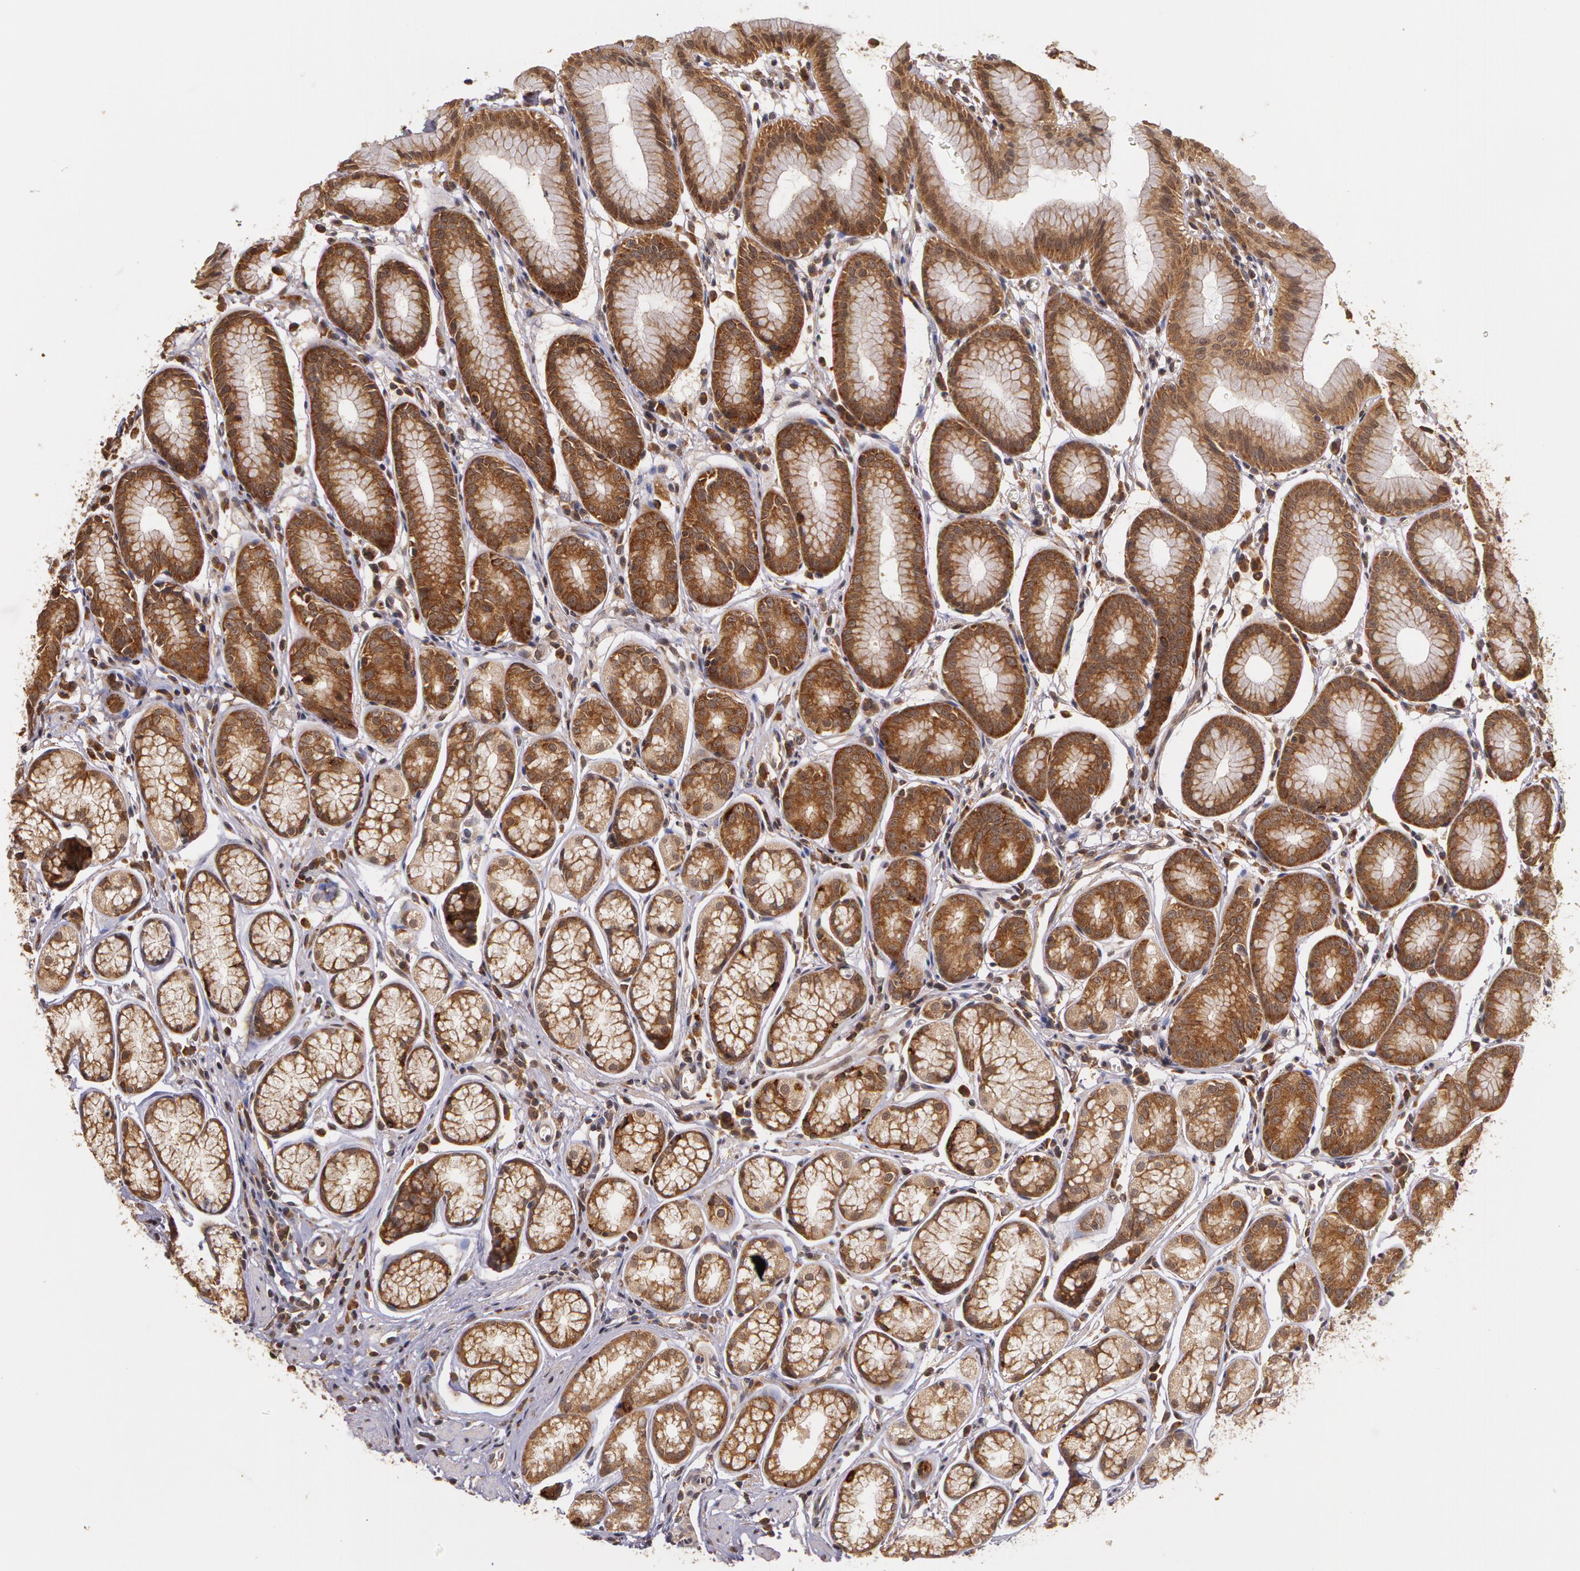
{"staining": {"intensity": "strong", "quantity": ">75%", "location": "cytoplasmic/membranous"}, "tissue": "stomach", "cell_type": "Glandular cells", "image_type": "normal", "snomed": [{"axis": "morphology", "description": "Normal tissue, NOS"}, {"axis": "topography", "description": "Stomach"}], "caption": "IHC histopathology image of unremarkable stomach stained for a protein (brown), which displays high levels of strong cytoplasmic/membranous staining in about >75% of glandular cells.", "gene": "ASCC2", "patient": {"sex": "male", "age": 42}}